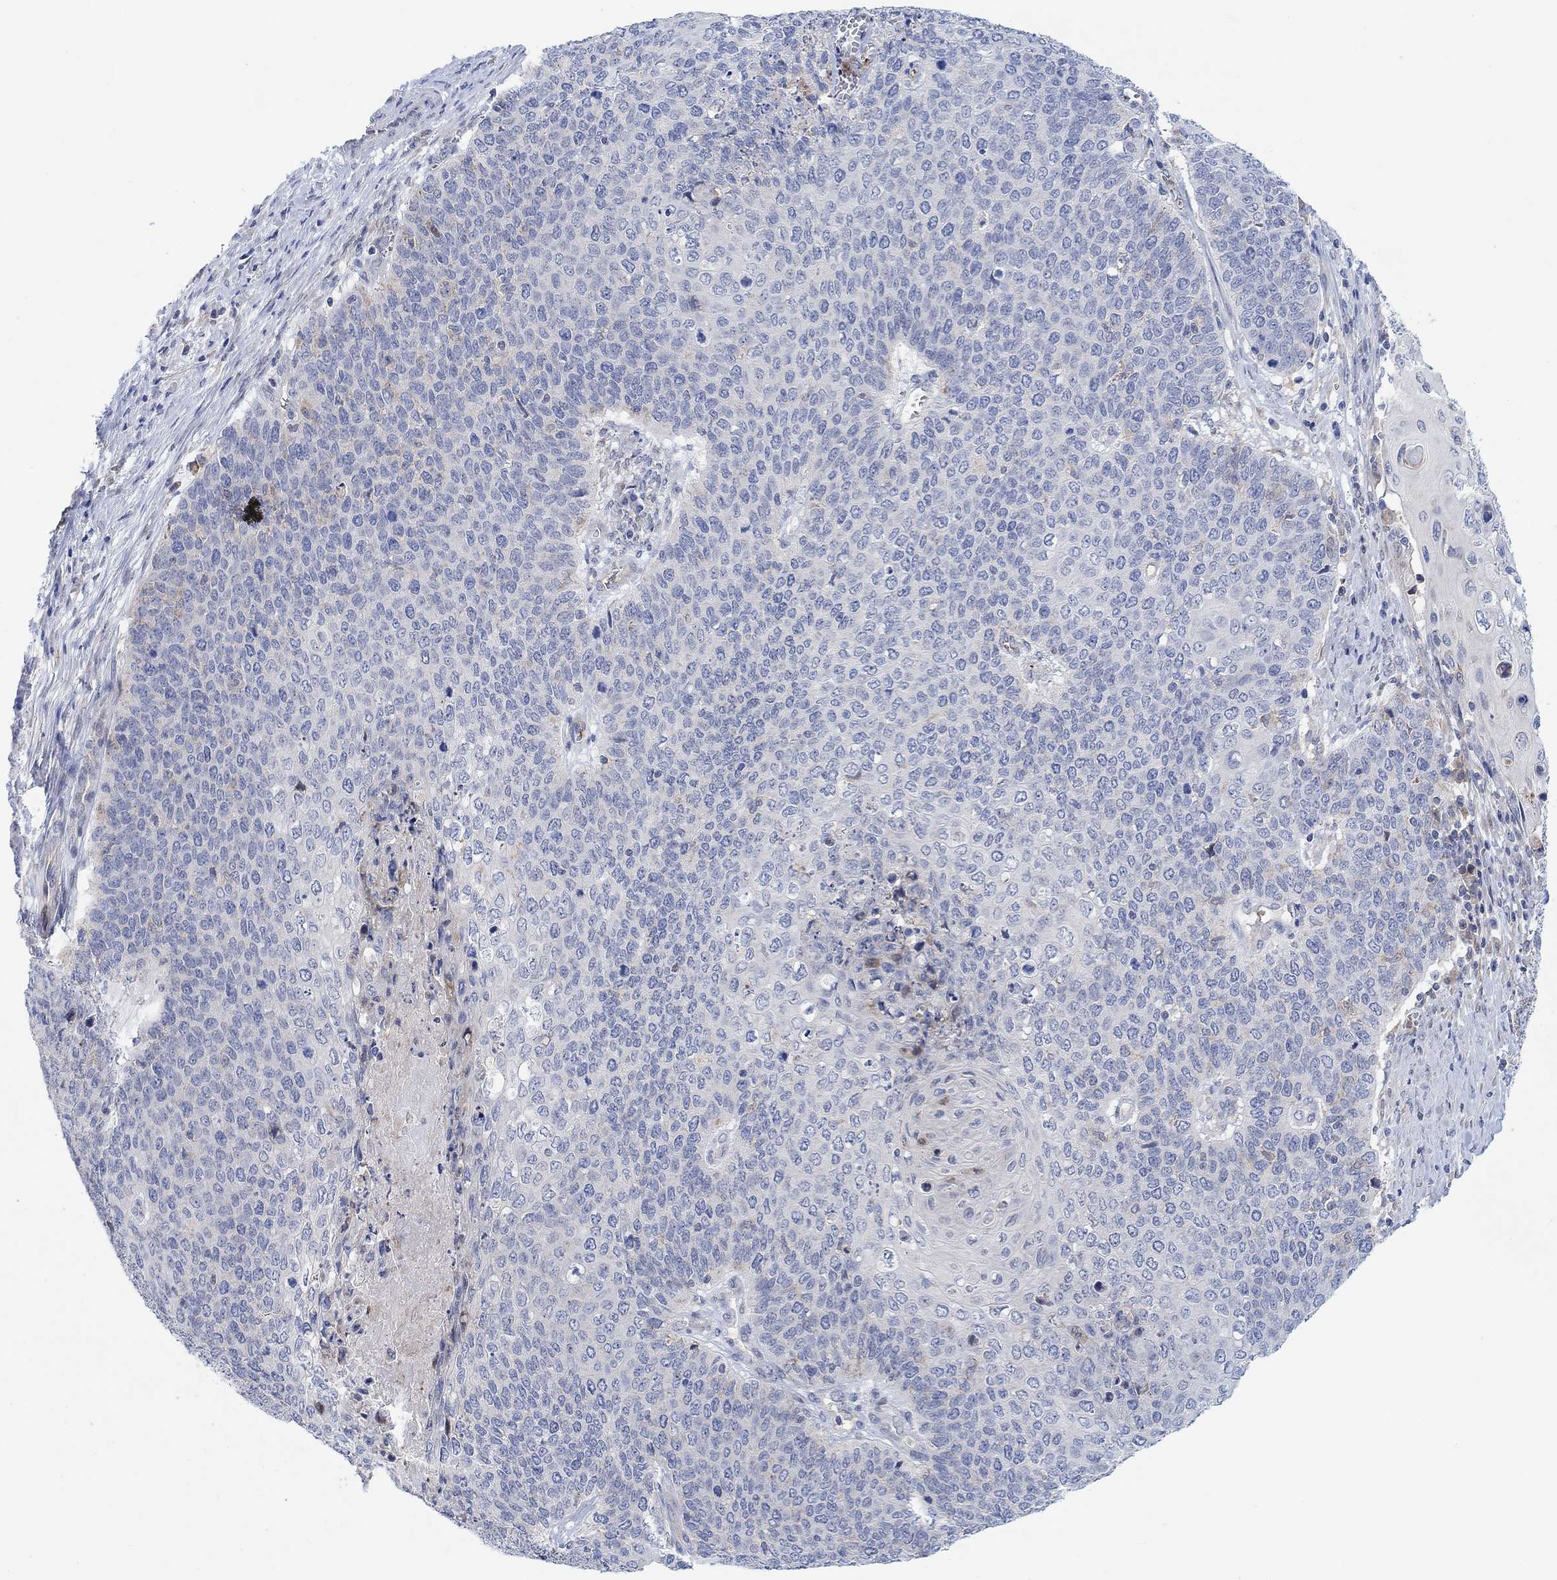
{"staining": {"intensity": "negative", "quantity": "none", "location": "none"}, "tissue": "cervical cancer", "cell_type": "Tumor cells", "image_type": "cancer", "snomed": [{"axis": "morphology", "description": "Squamous cell carcinoma, NOS"}, {"axis": "topography", "description": "Cervix"}], "caption": "A histopathology image of cervical cancer stained for a protein demonstrates no brown staining in tumor cells.", "gene": "PMFBP1", "patient": {"sex": "female", "age": 39}}